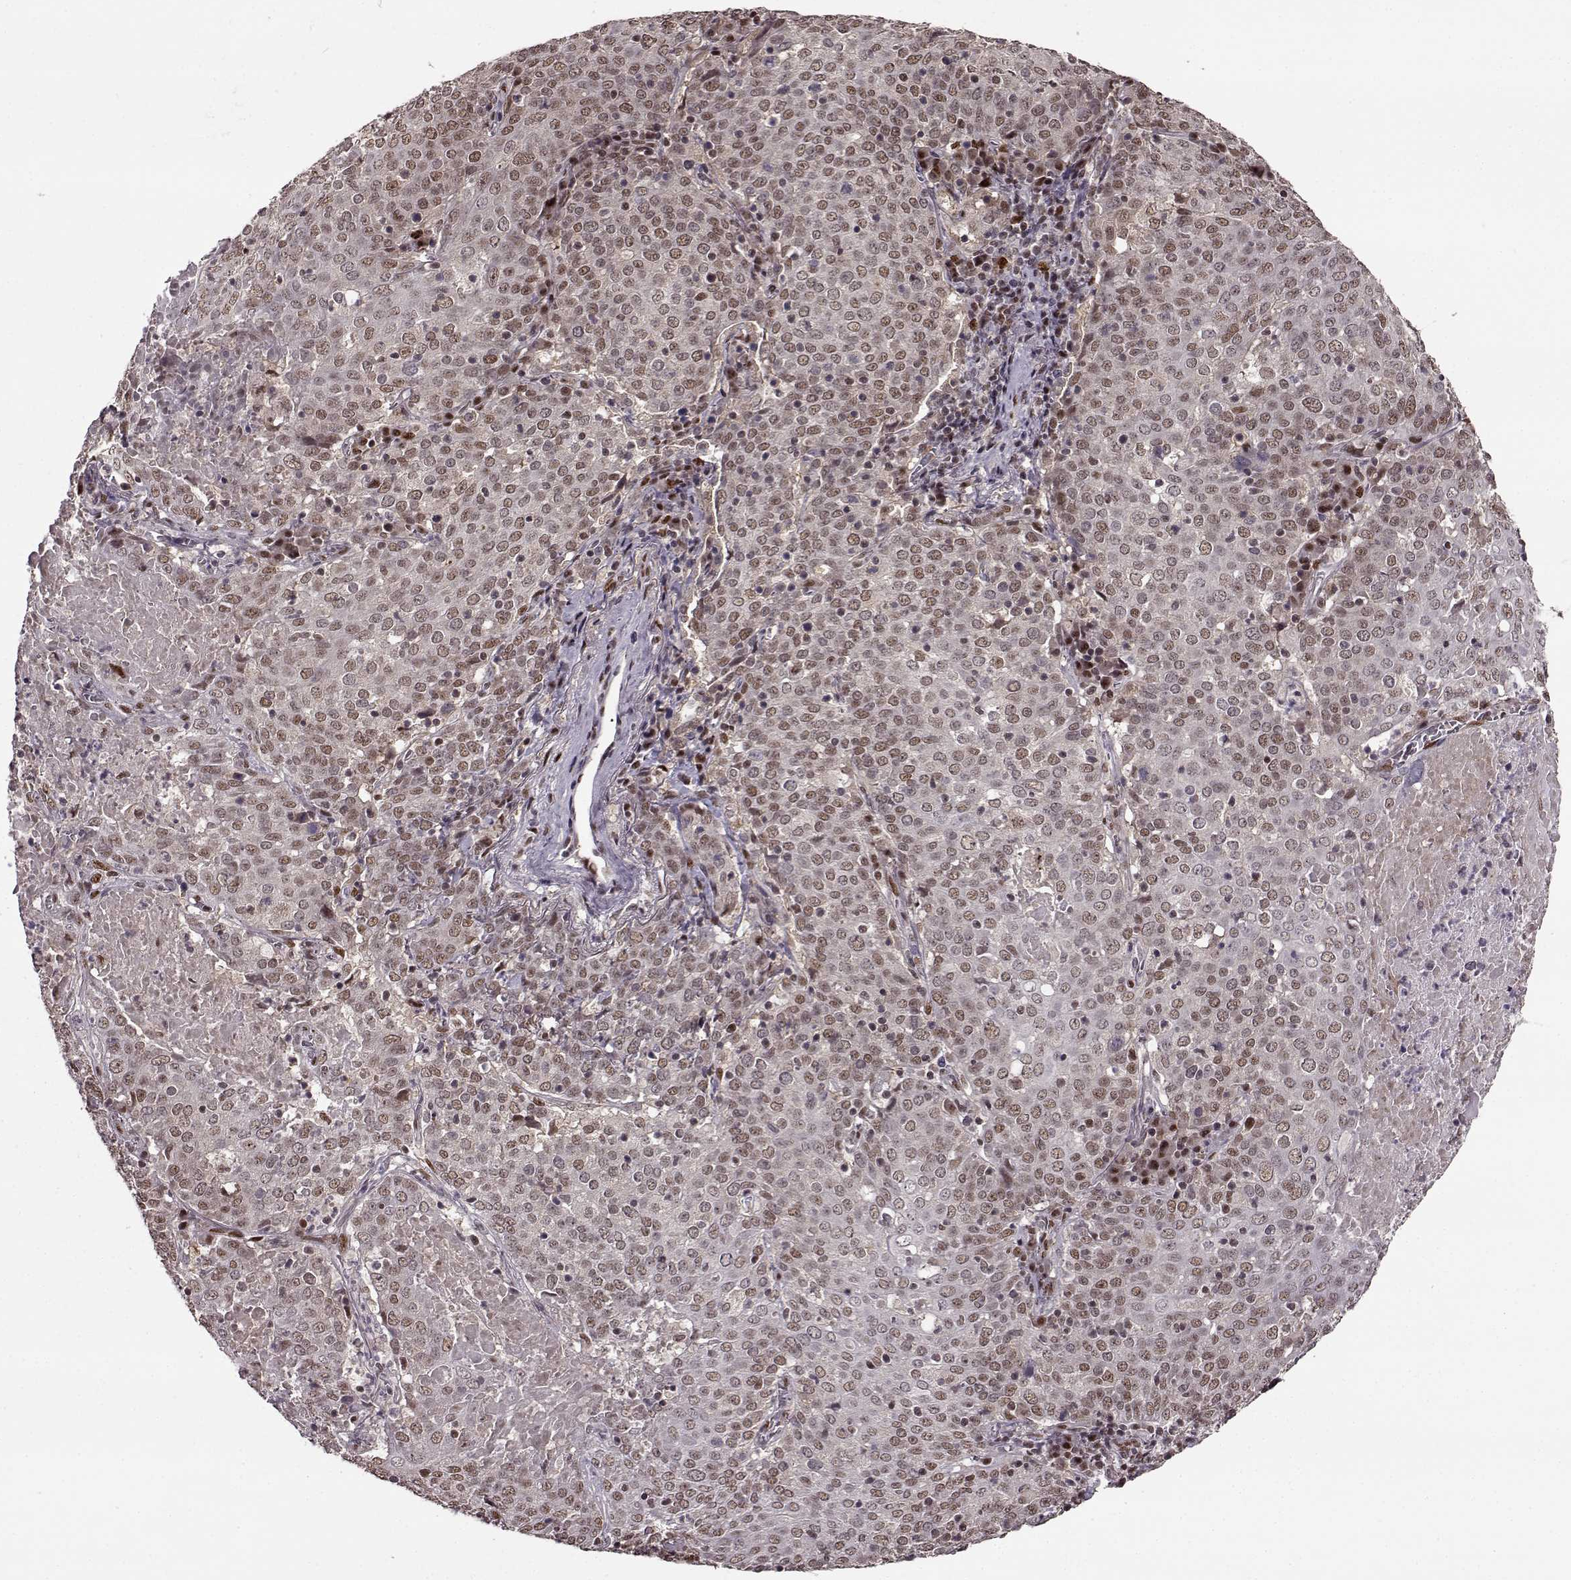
{"staining": {"intensity": "weak", "quantity": ">75%", "location": "nuclear"}, "tissue": "lung cancer", "cell_type": "Tumor cells", "image_type": "cancer", "snomed": [{"axis": "morphology", "description": "Squamous cell carcinoma, NOS"}, {"axis": "topography", "description": "Lung"}], "caption": "Immunohistochemical staining of lung squamous cell carcinoma displays low levels of weak nuclear positivity in approximately >75% of tumor cells.", "gene": "FTO", "patient": {"sex": "male", "age": 82}}